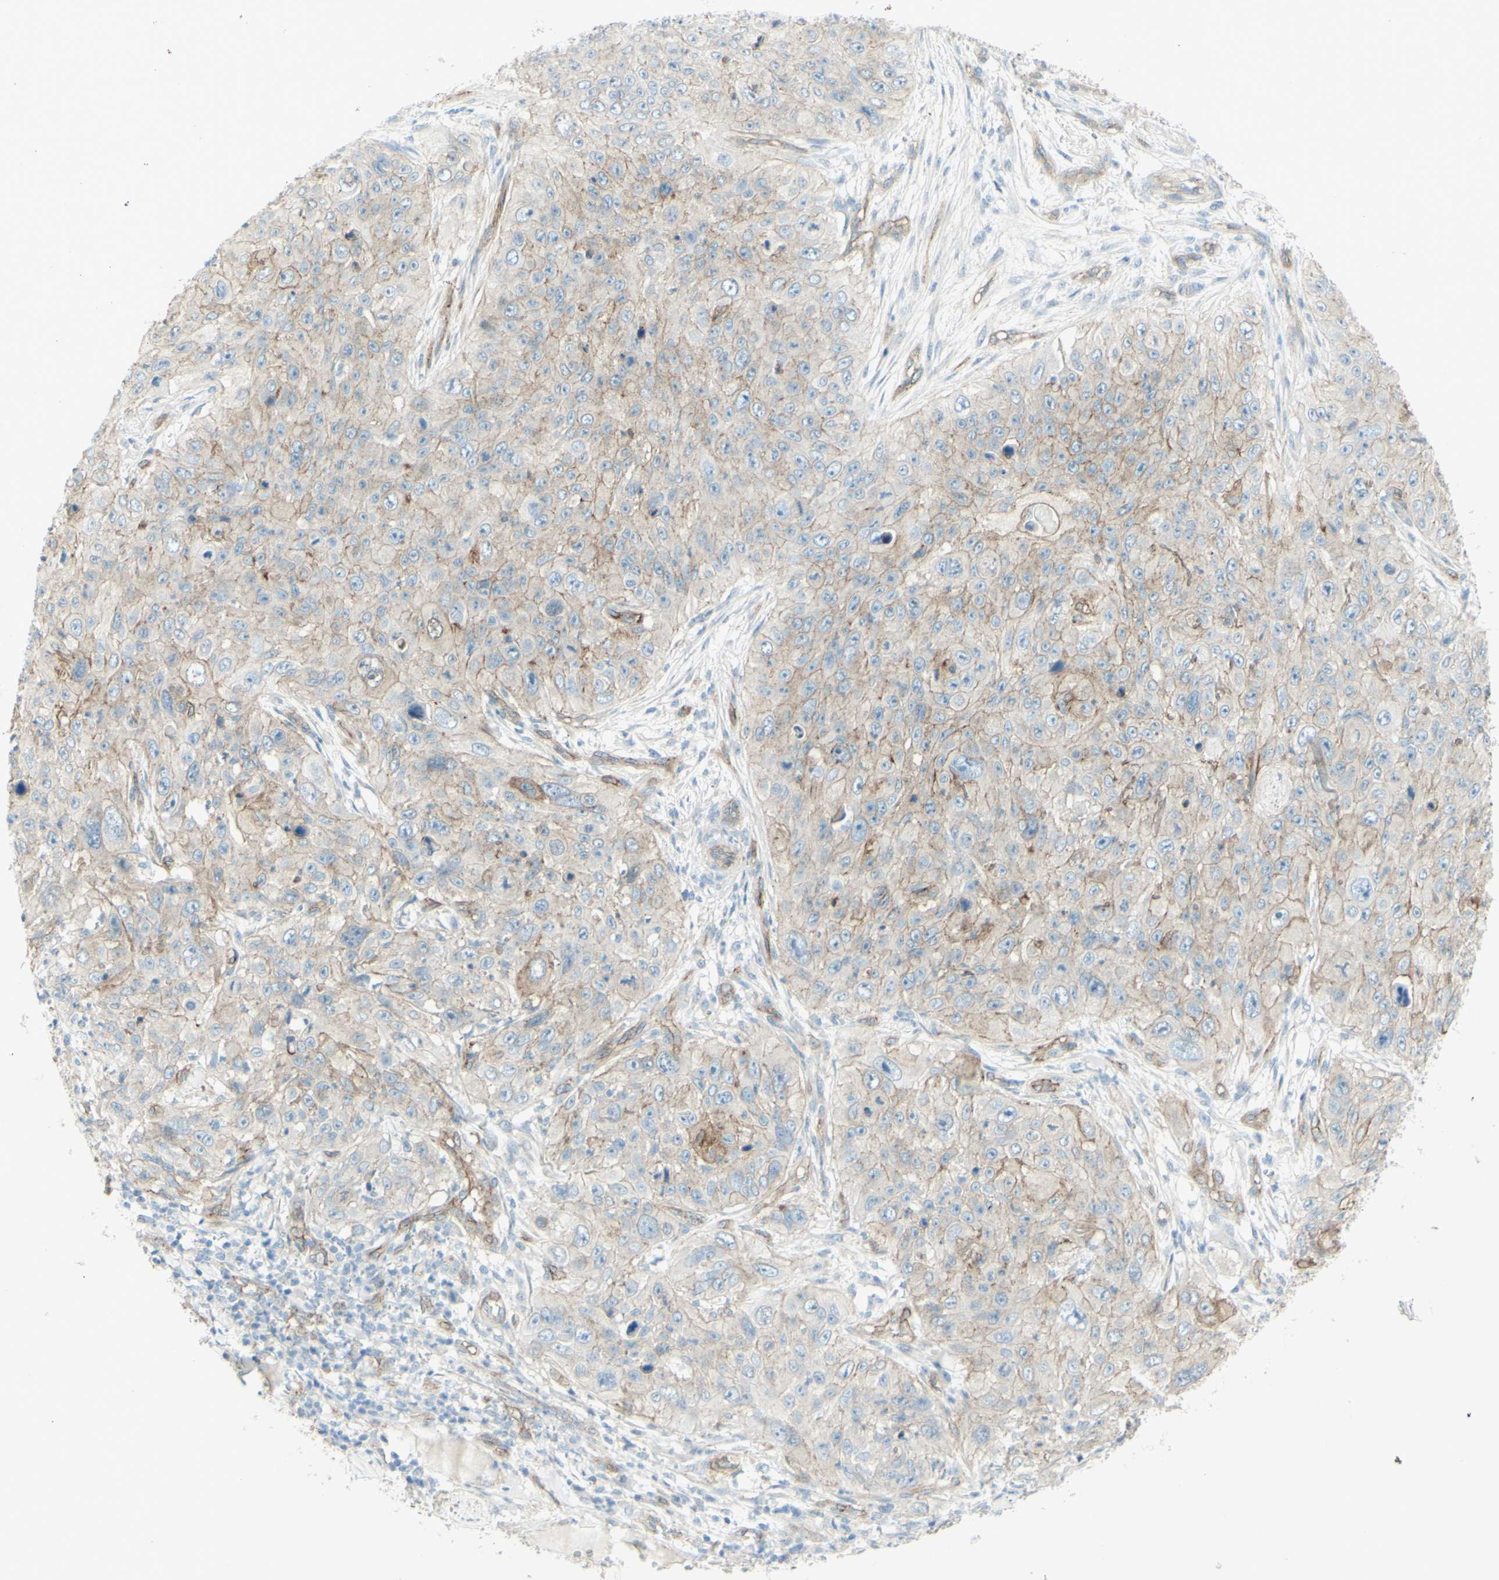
{"staining": {"intensity": "moderate", "quantity": "25%-75%", "location": "cytoplasmic/membranous"}, "tissue": "skin cancer", "cell_type": "Tumor cells", "image_type": "cancer", "snomed": [{"axis": "morphology", "description": "Squamous cell carcinoma, NOS"}, {"axis": "topography", "description": "Skin"}], "caption": "Immunohistochemical staining of squamous cell carcinoma (skin) demonstrates medium levels of moderate cytoplasmic/membranous protein staining in about 25%-75% of tumor cells.", "gene": "MYO6", "patient": {"sex": "female", "age": 80}}